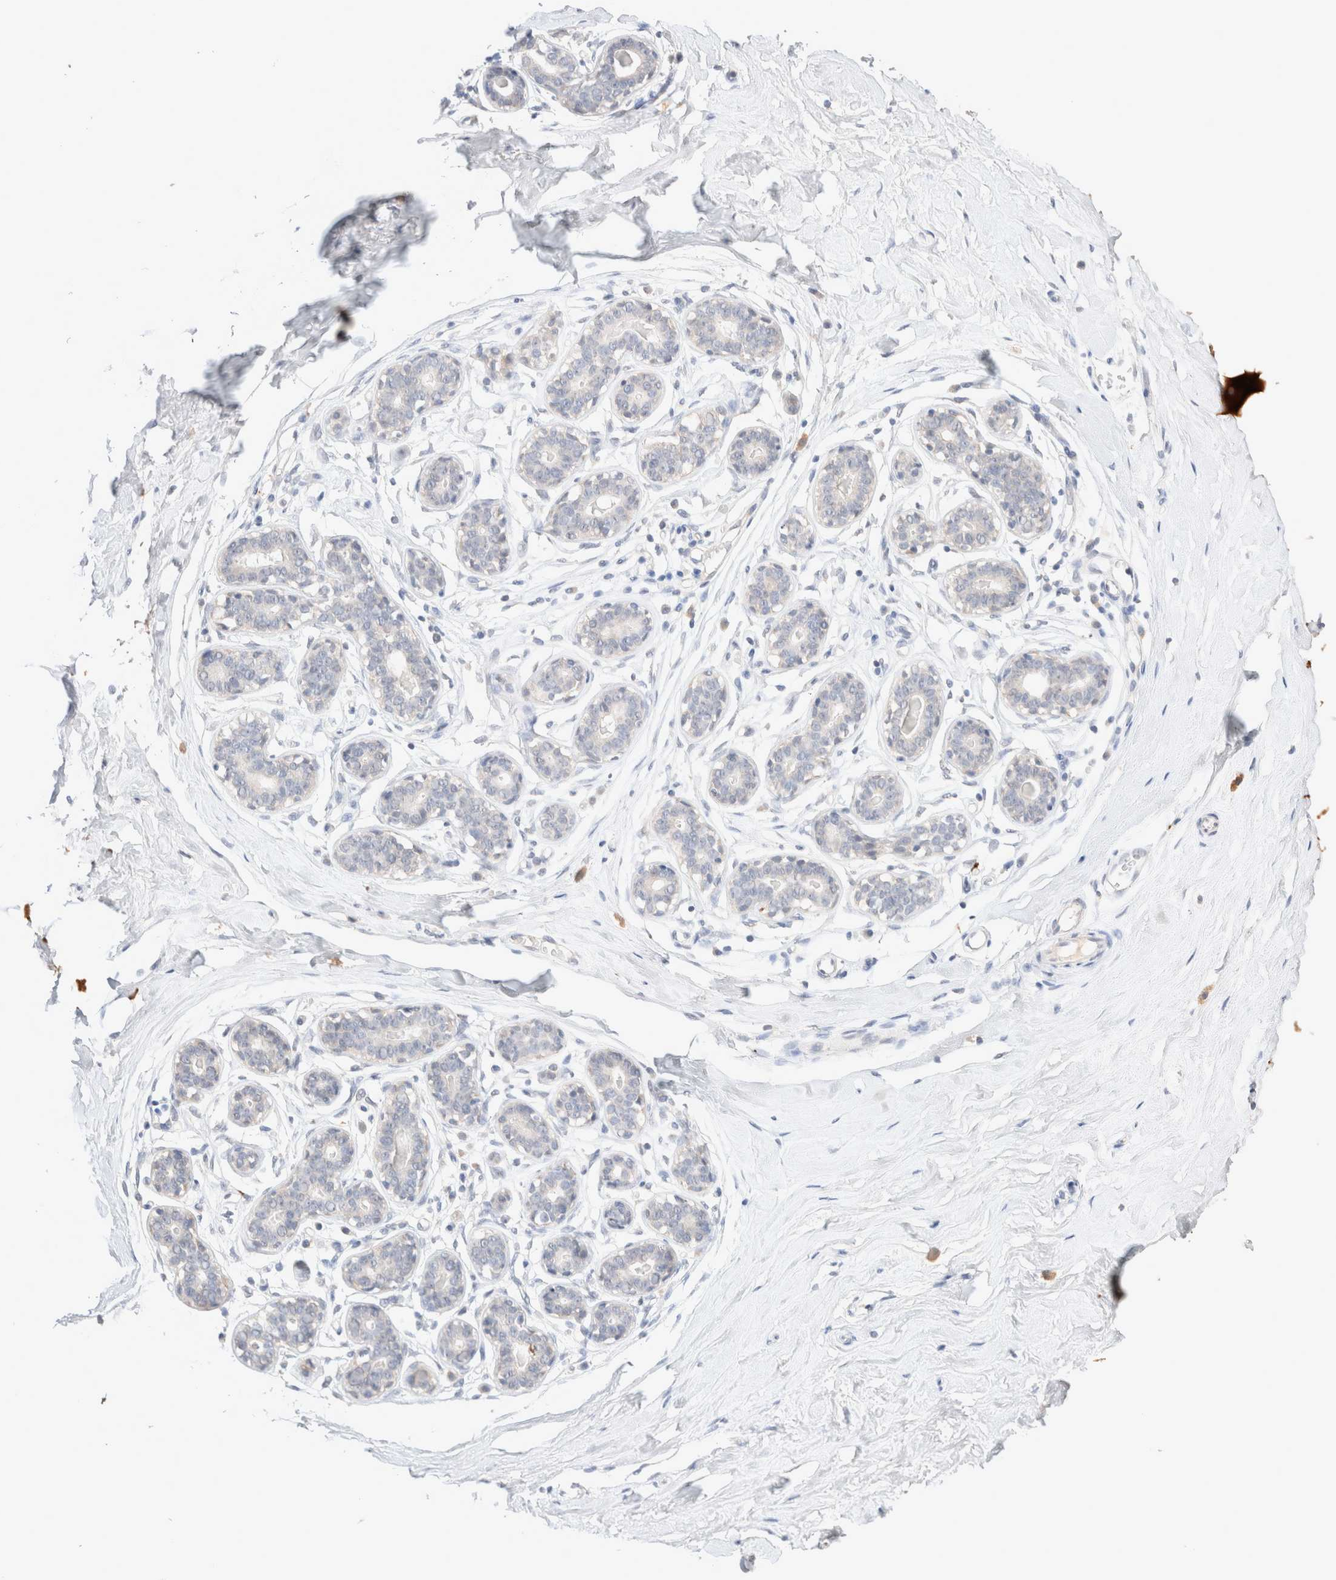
{"staining": {"intensity": "negative", "quantity": "none", "location": "none"}, "tissue": "breast", "cell_type": "Adipocytes", "image_type": "normal", "snomed": [{"axis": "morphology", "description": "Normal tissue, NOS"}, {"axis": "topography", "description": "Breast"}], "caption": "This is a micrograph of immunohistochemistry (IHC) staining of unremarkable breast, which shows no expression in adipocytes.", "gene": "SPATA20", "patient": {"sex": "female", "age": 23}}